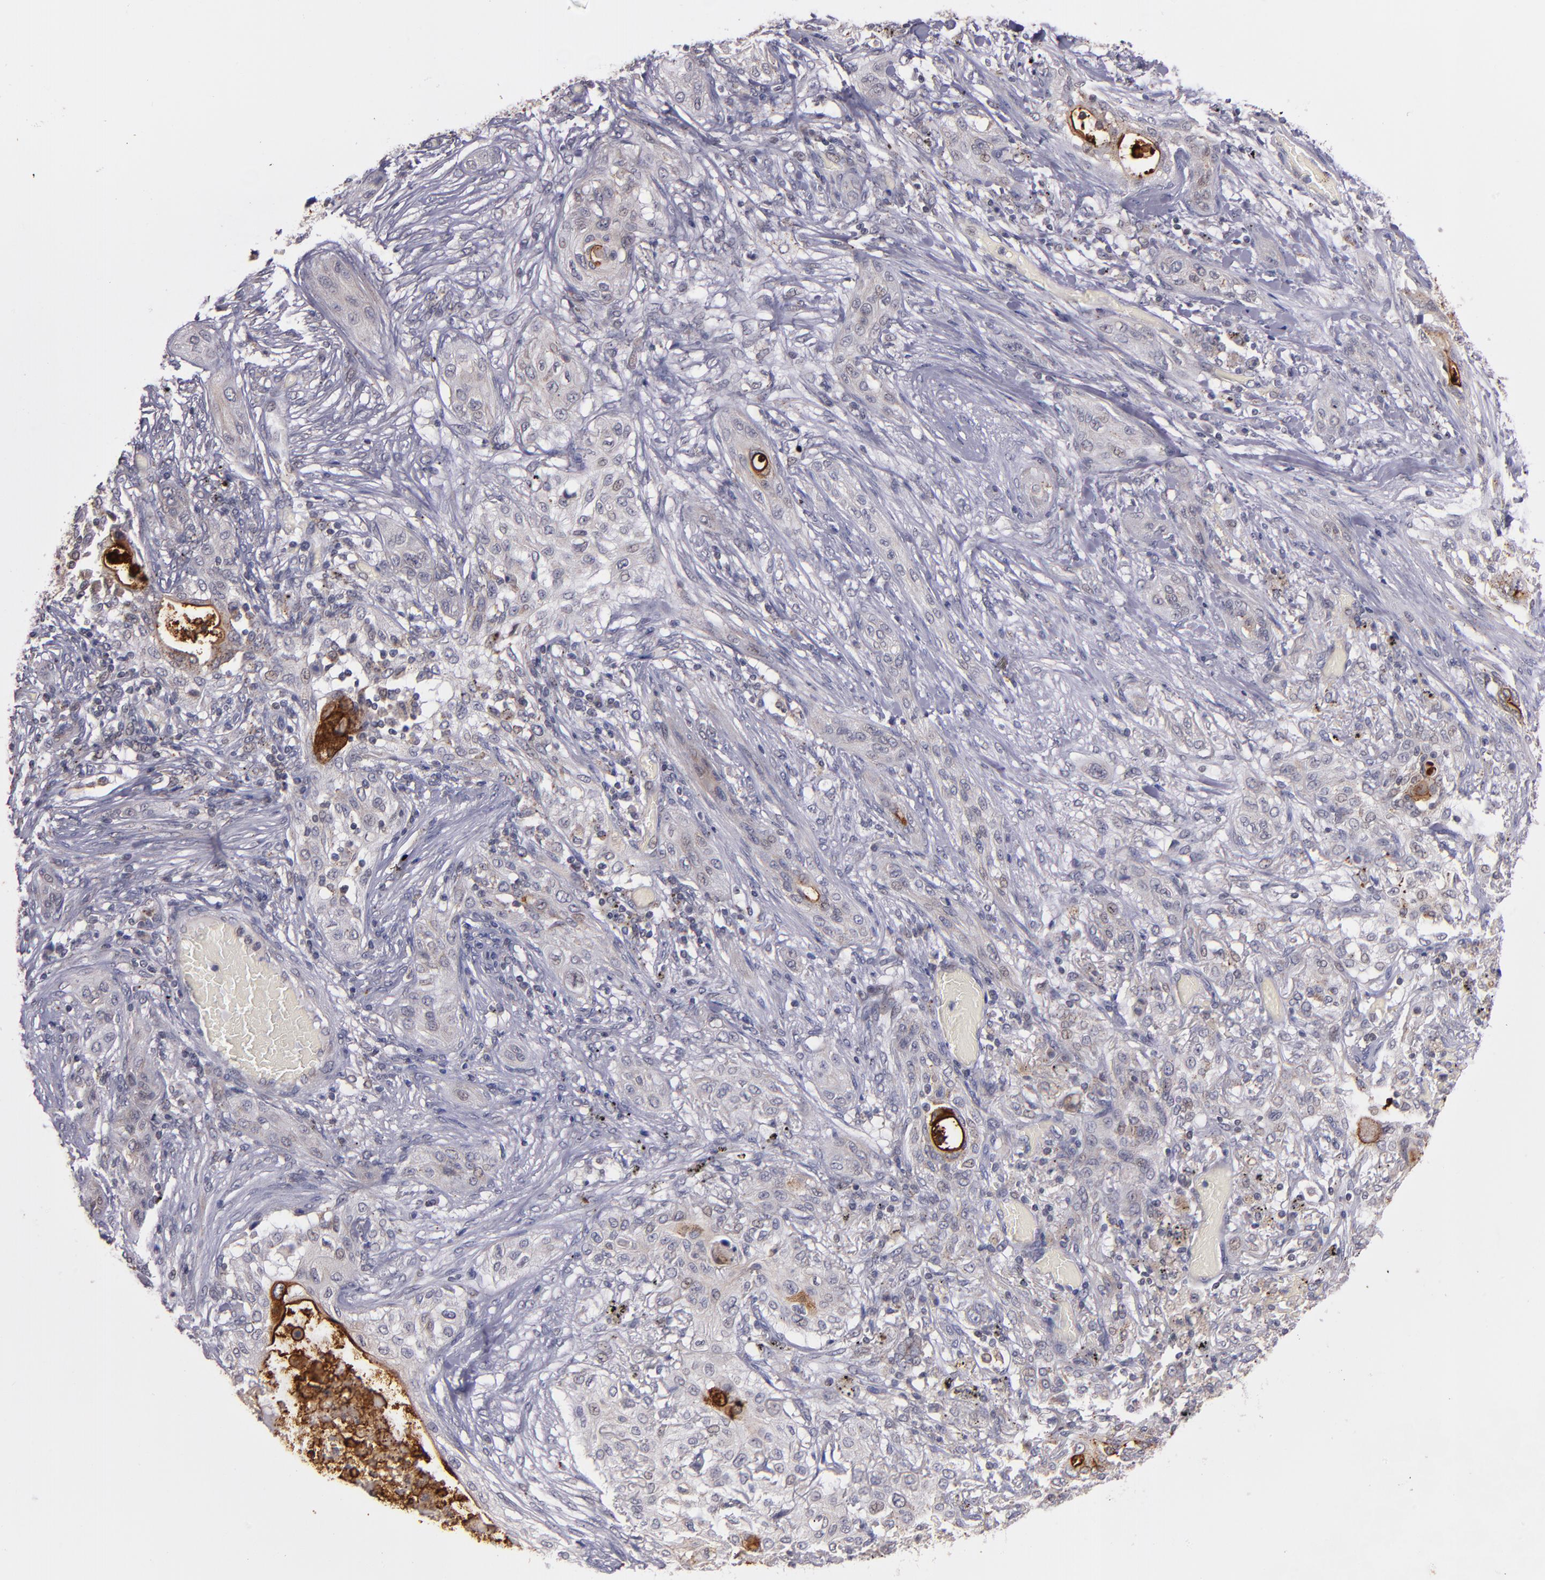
{"staining": {"intensity": "weak", "quantity": ">75%", "location": "cytoplasmic/membranous"}, "tissue": "lung cancer", "cell_type": "Tumor cells", "image_type": "cancer", "snomed": [{"axis": "morphology", "description": "Squamous cell carcinoma, NOS"}, {"axis": "topography", "description": "Lung"}], "caption": "A high-resolution image shows IHC staining of squamous cell carcinoma (lung), which reveals weak cytoplasmic/membranous expression in approximately >75% of tumor cells. The staining was performed using DAB to visualize the protein expression in brown, while the nuclei were stained in blue with hematoxylin (Magnification: 20x).", "gene": "SYP", "patient": {"sex": "female", "age": 47}}